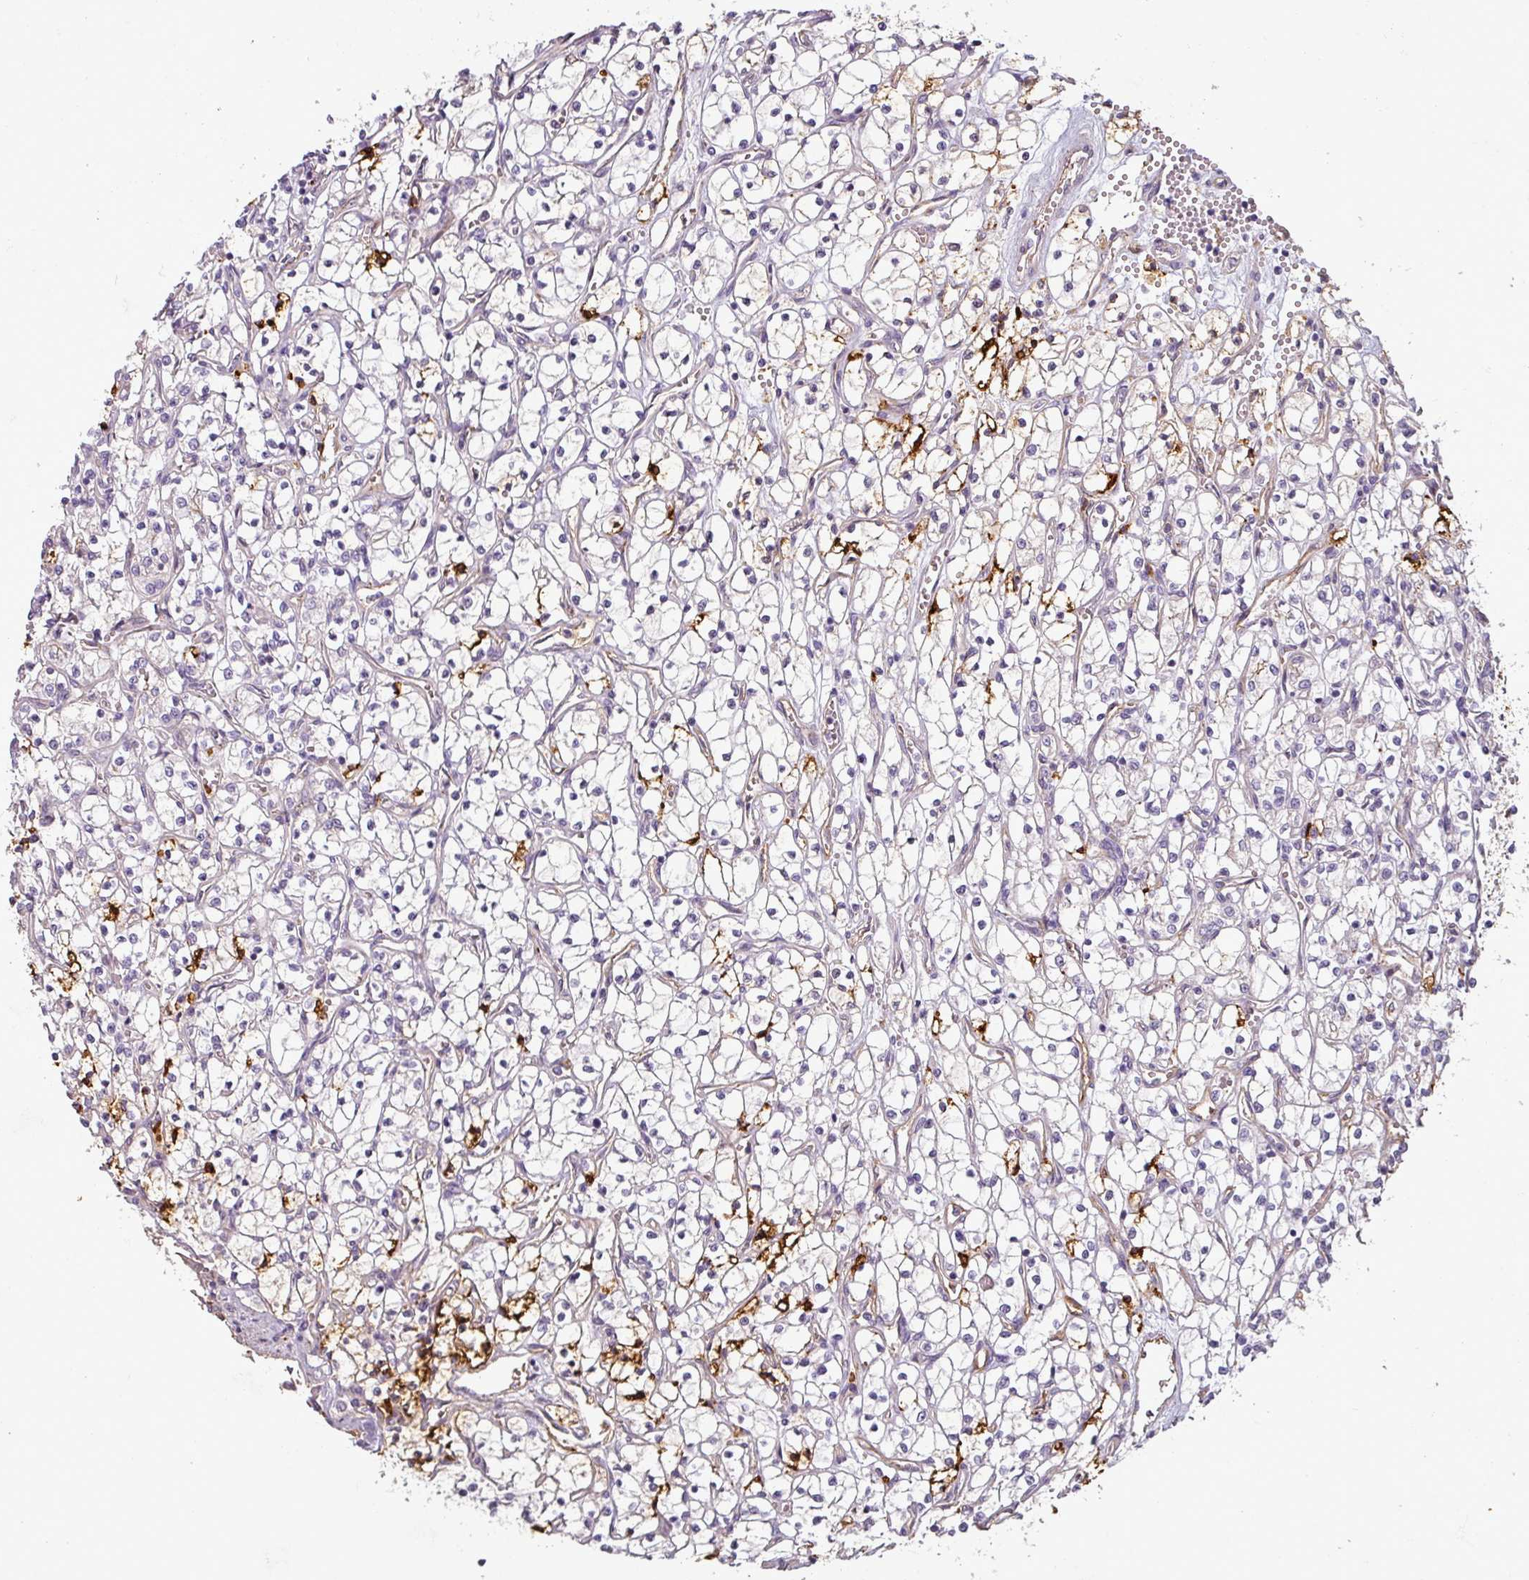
{"staining": {"intensity": "negative", "quantity": "none", "location": "none"}, "tissue": "renal cancer", "cell_type": "Tumor cells", "image_type": "cancer", "snomed": [{"axis": "morphology", "description": "Adenocarcinoma, NOS"}, {"axis": "topography", "description": "Kidney"}], "caption": "Immunohistochemistry image of adenocarcinoma (renal) stained for a protein (brown), which displays no staining in tumor cells.", "gene": "APOC1", "patient": {"sex": "female", "age": 69}}